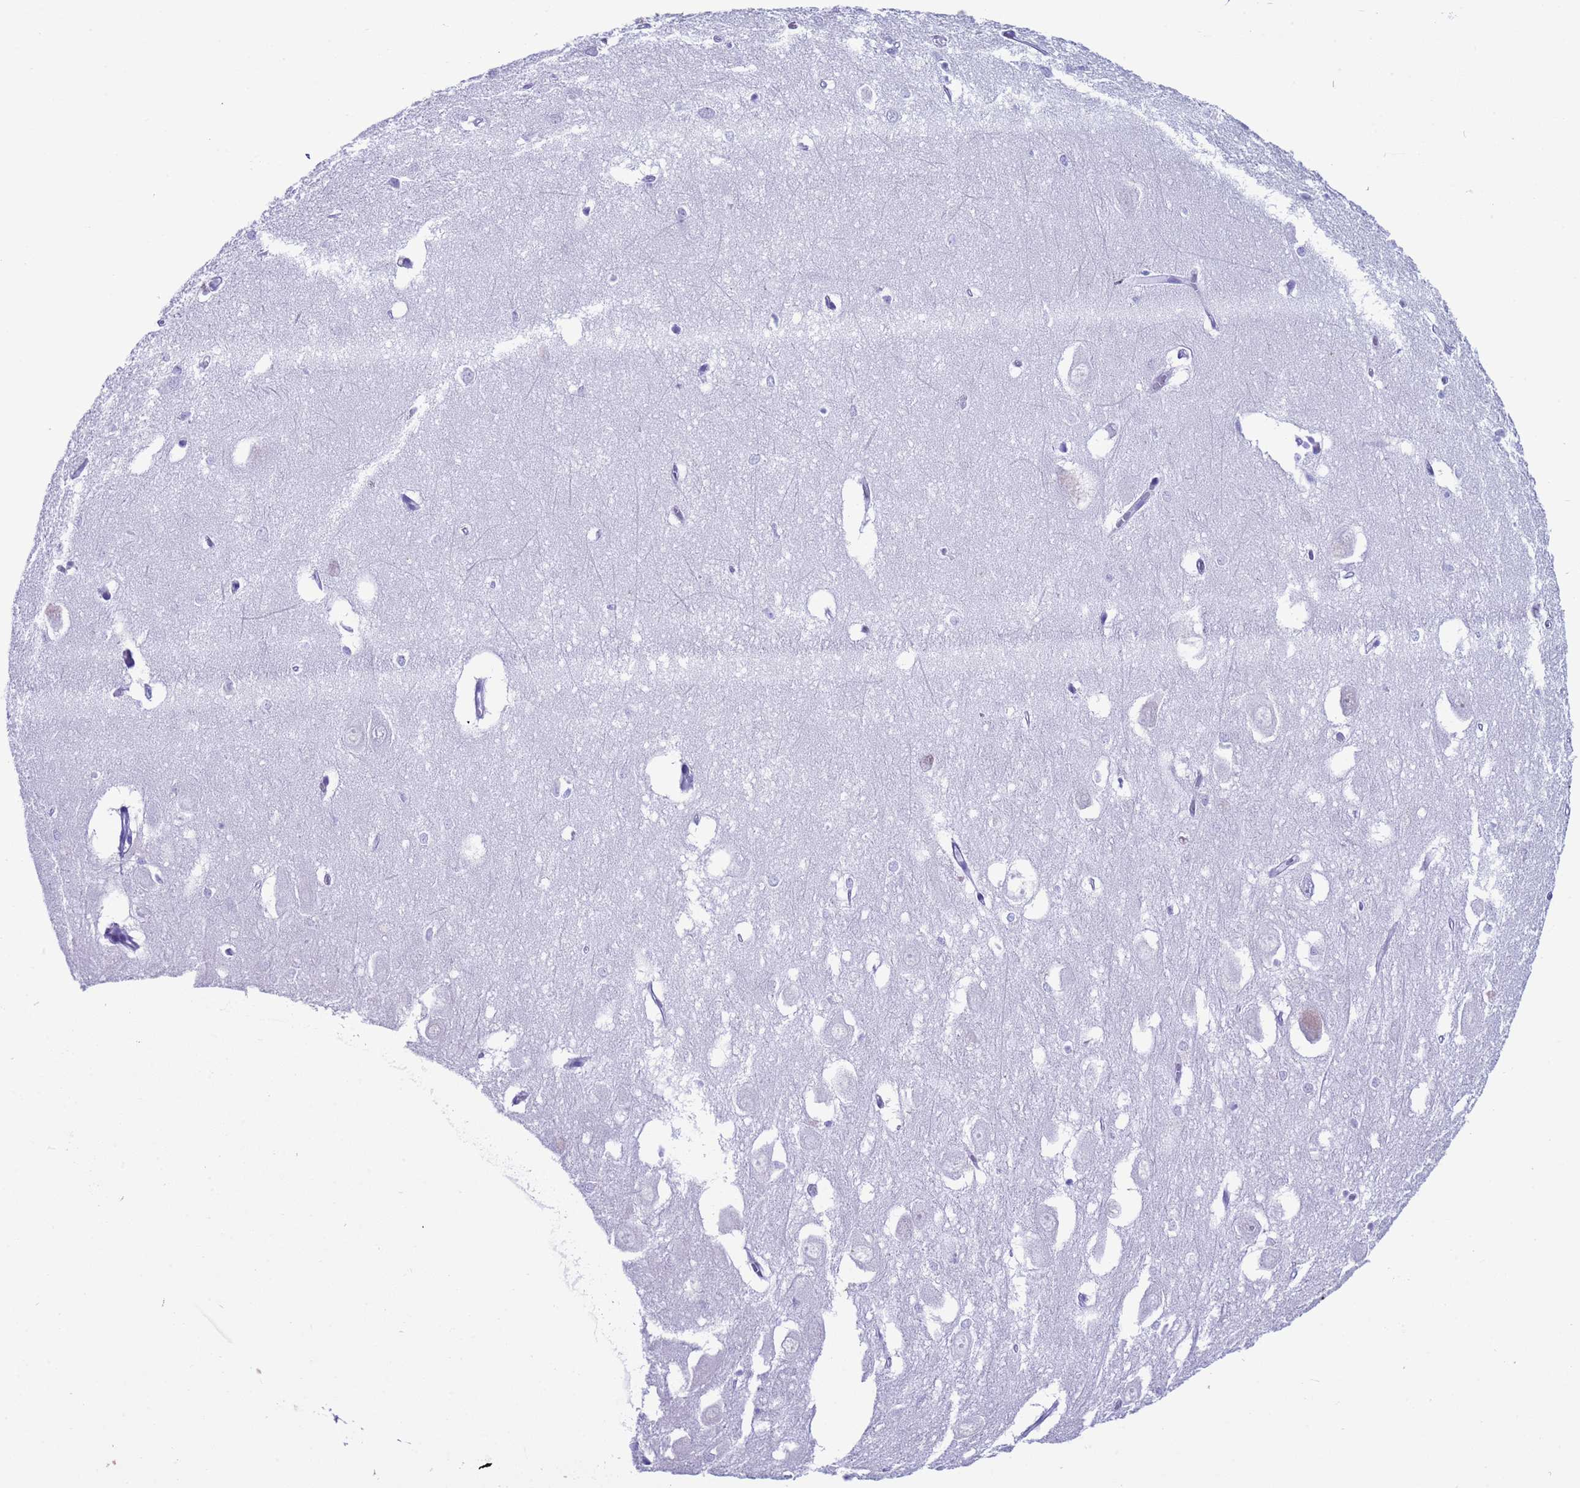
{"staining": {"intensity": "negative", "quantity": "none", "location": "none"}, "tissue": "hippocampus", "cell_type": "Glial cells", "image_type": "normal", "snomed": [{"axis": "morphology", "description": "Normal tissue, NOS"}, {"axis": "topography", "description": "Hippocampus"}], "caption": "An image of hippocampus stained for a protein shows no brown staining in glial cells. (DAB immunohistochemistry (IHC), high magnification).", "gene": "CKM", "patient": {"sex": "female", "age": 64}}